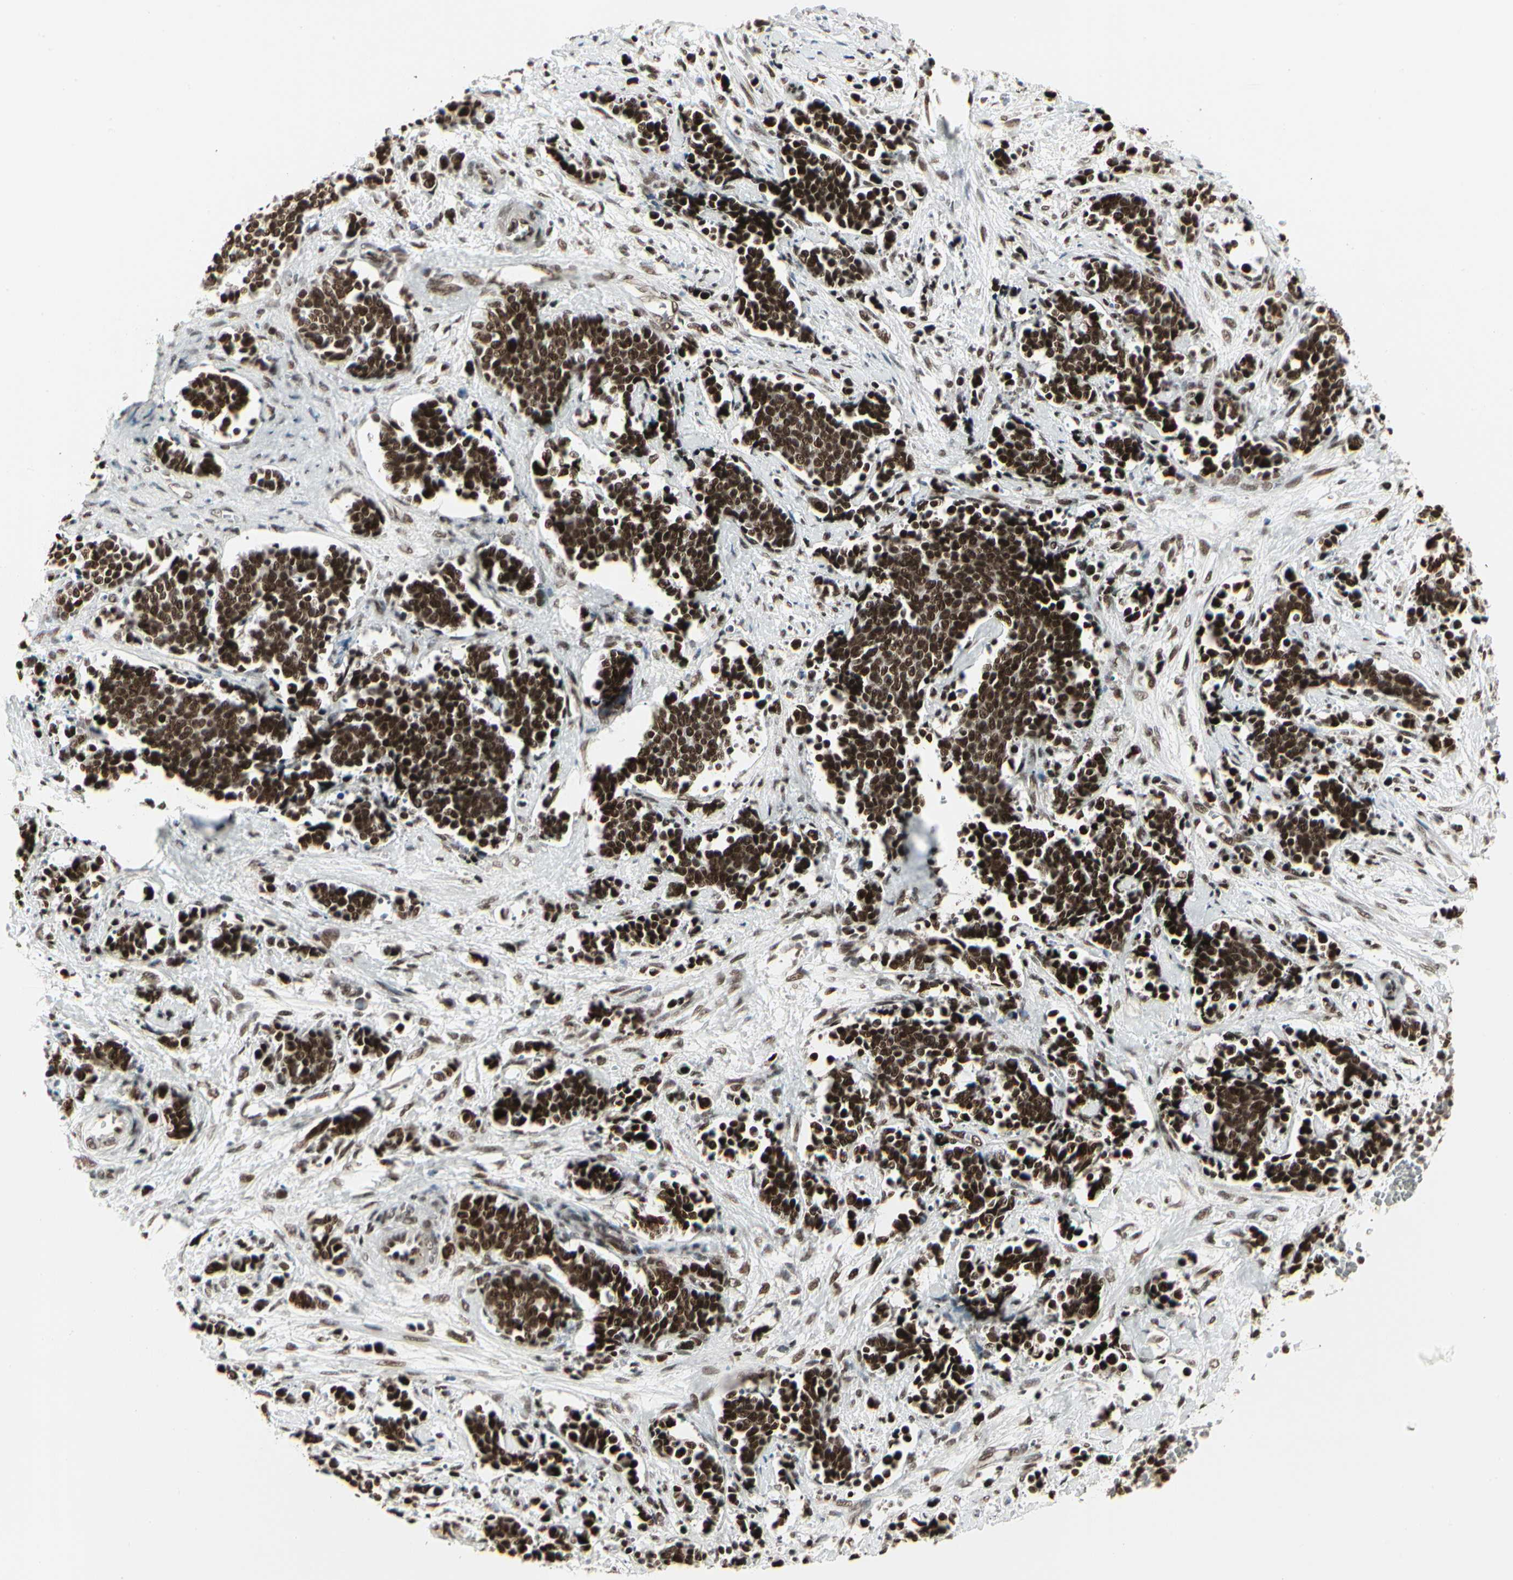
{"staining": {"intensity": "strong", "quantity": ">75%", "location": "nuclear"}, "tissue": "cervical cancer", "cell_type": "Tumor cells", "image_type": "cancer", "snomed": [{"axis": "morphology", "description": "Squamous cell carcinoma, NOS"}, {"axis": "topography", "description": "Cervix"}], "caption": "DAB (3,3'-diaminobenzidine) immunohistochemical staining of cervical squamous cell carcinoma shows strong nuclear protein staining in about >75% of tumor cells.", "gene": "HMG20A", "patient": {"sex": "female", "age": 35}}